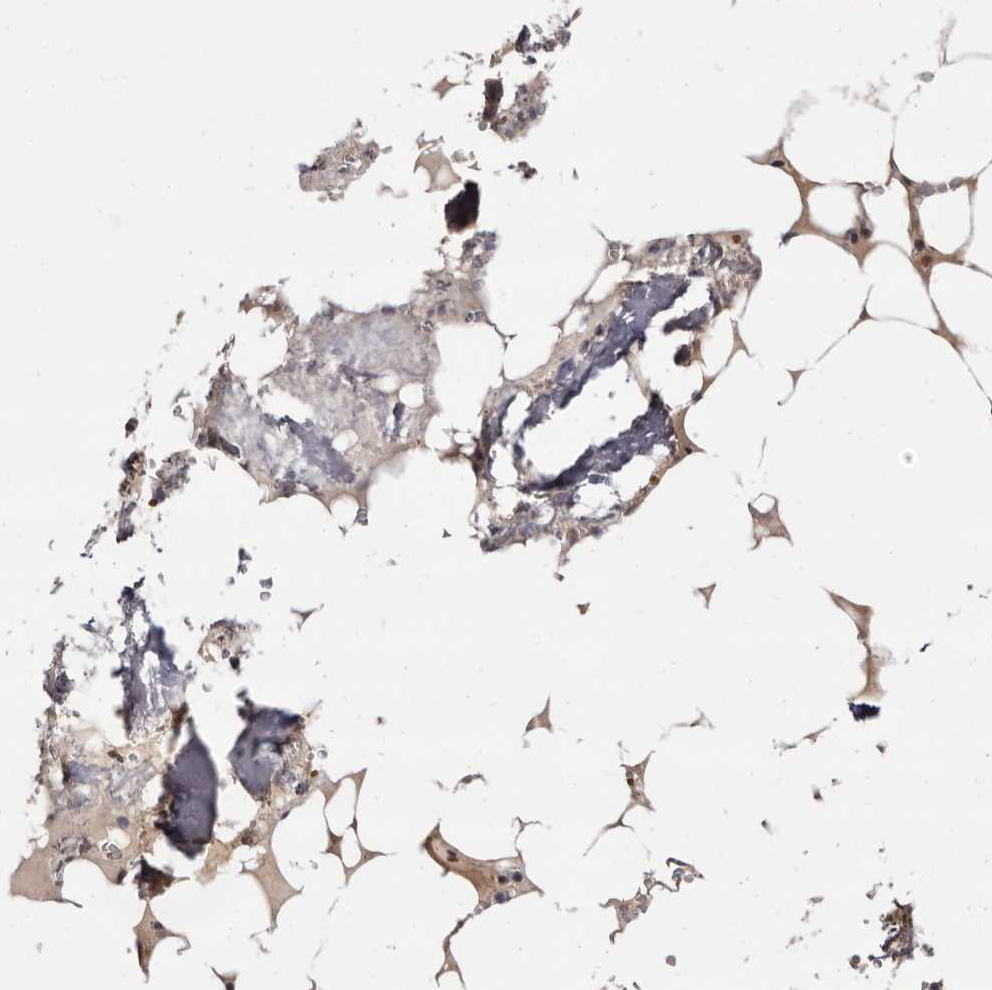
{"staining": {"intensity": "moderate", "quantity": "<25%", "location": "cytoplasmic/membranous,nuclear"}, "tissue": "bone marrow", "cell_type": "Hematopoietic cells", "image_type": "normal", "snomed": [{"axis": "morphology", "description": "Normal tissue, NOS"}, {"axis": "topography", "description": "Bone marrow"}], "caption": "Immunohistochemistry staining of benign bone marrow, which reveals low levels of moderate cytoplasmic/membranous,nuclear expression in approximately <25% of hematopoietic cells indicating moderate cytoplasmic/membranous,nuclear protein expression. The staining was performed using DAB (3,3'-diaminobenzidine) (brown) for protein detection and nuclei were counterstained in hematoxylin (blue).", "gene": "ZNF326", "patient": {"sex": "male", "age": 70}}